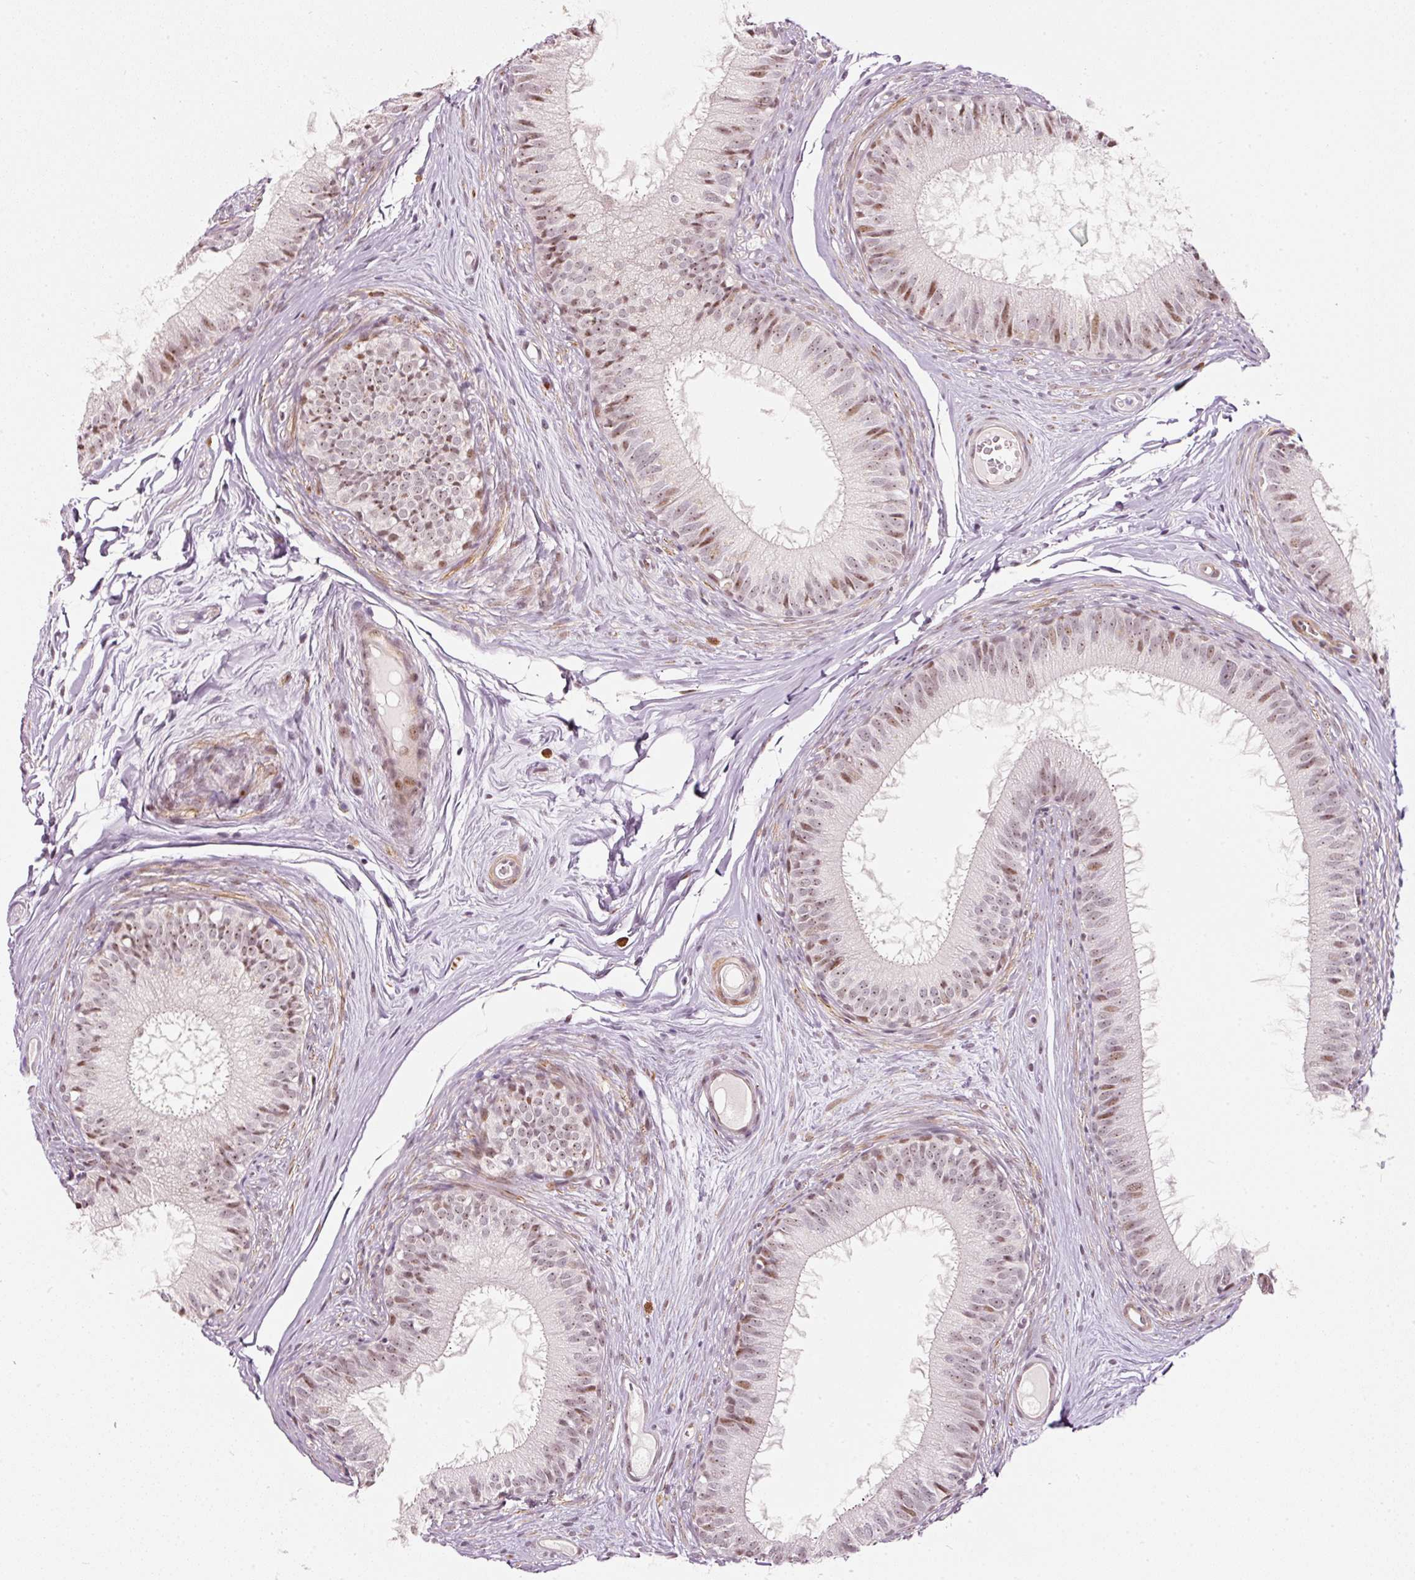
{"staining": {"intensity": "moderate", "quantity": "25%-75%", "location": "nuclear"}, "tissue": "epididymis", "cell_type": "Glandular cells", "image_type": "normal", "snomed": [{"axis": "morphology", "description": "Normal tissue, NOS"}, {"axis": "topography", "description": "Epididymis"}], "caption": "Benign epididymis reveals moderate nuclear expression in about 25%-75% of glandular cells.", "gene": "MXRA8", "patient": {"sex": "male", "age": 25}}